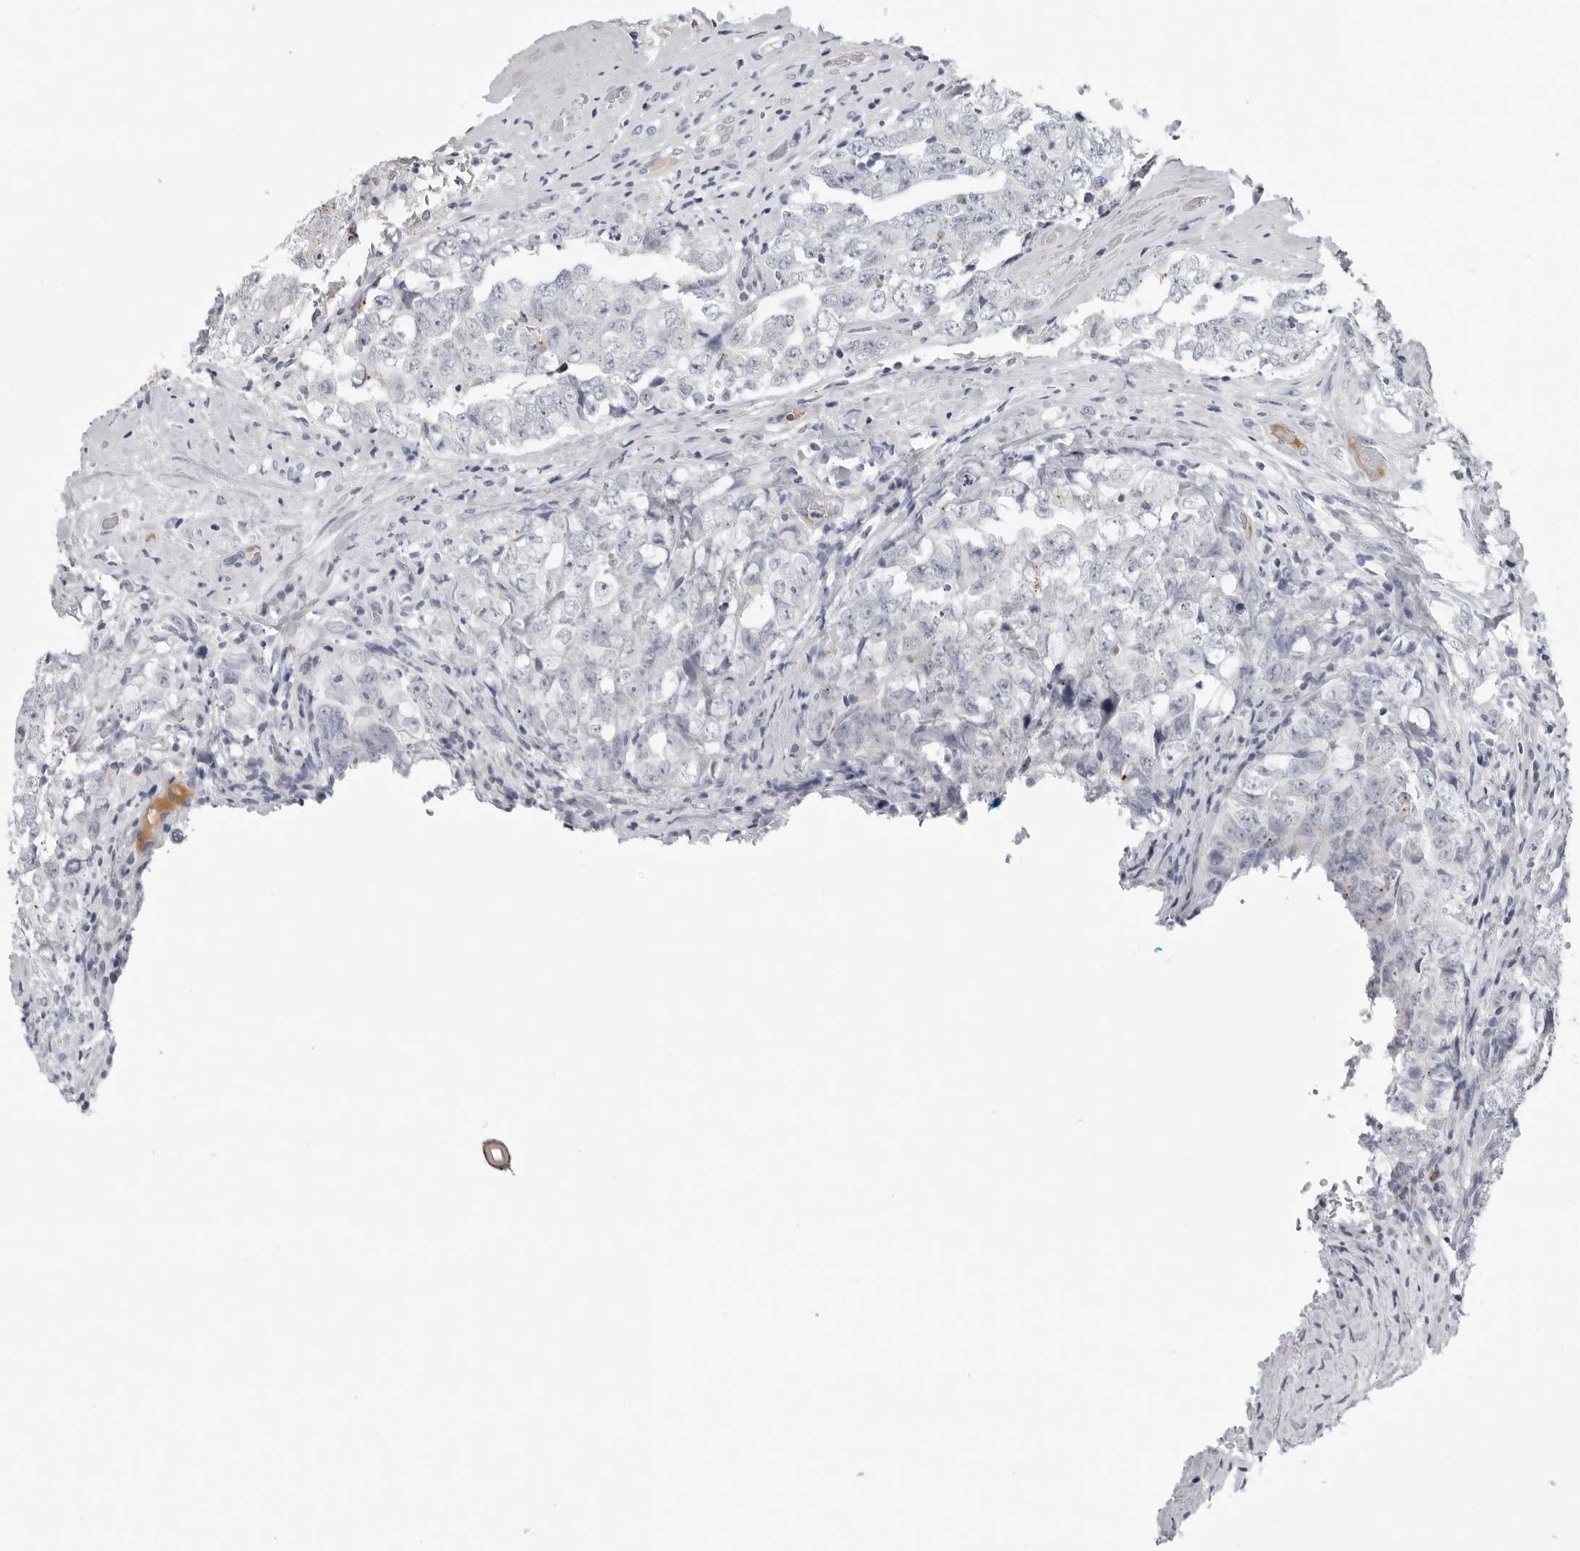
{"staining": {"intensity": "negative", "quantity": "none", "location": "none"}, "tissue": "testis cancer", "cell_type": "Tumor cells", "image_type": "cancer", "snomed": [{"axis": "morphology", "description": "Carcinoma, Embryonal, NOS"}, {"axis": "topography", "description": "Testis"}], "caption": "A high-resolution micrograph shows immunohistochemistry staining of testis embryonal carcinoma, which shows no significant expression in tumor cells. (DAB (3,3'-diaminobenzidine) IHC, high magnification).", "gene": "ZNF502", "patient": {"sex": "male", "age": 26}}